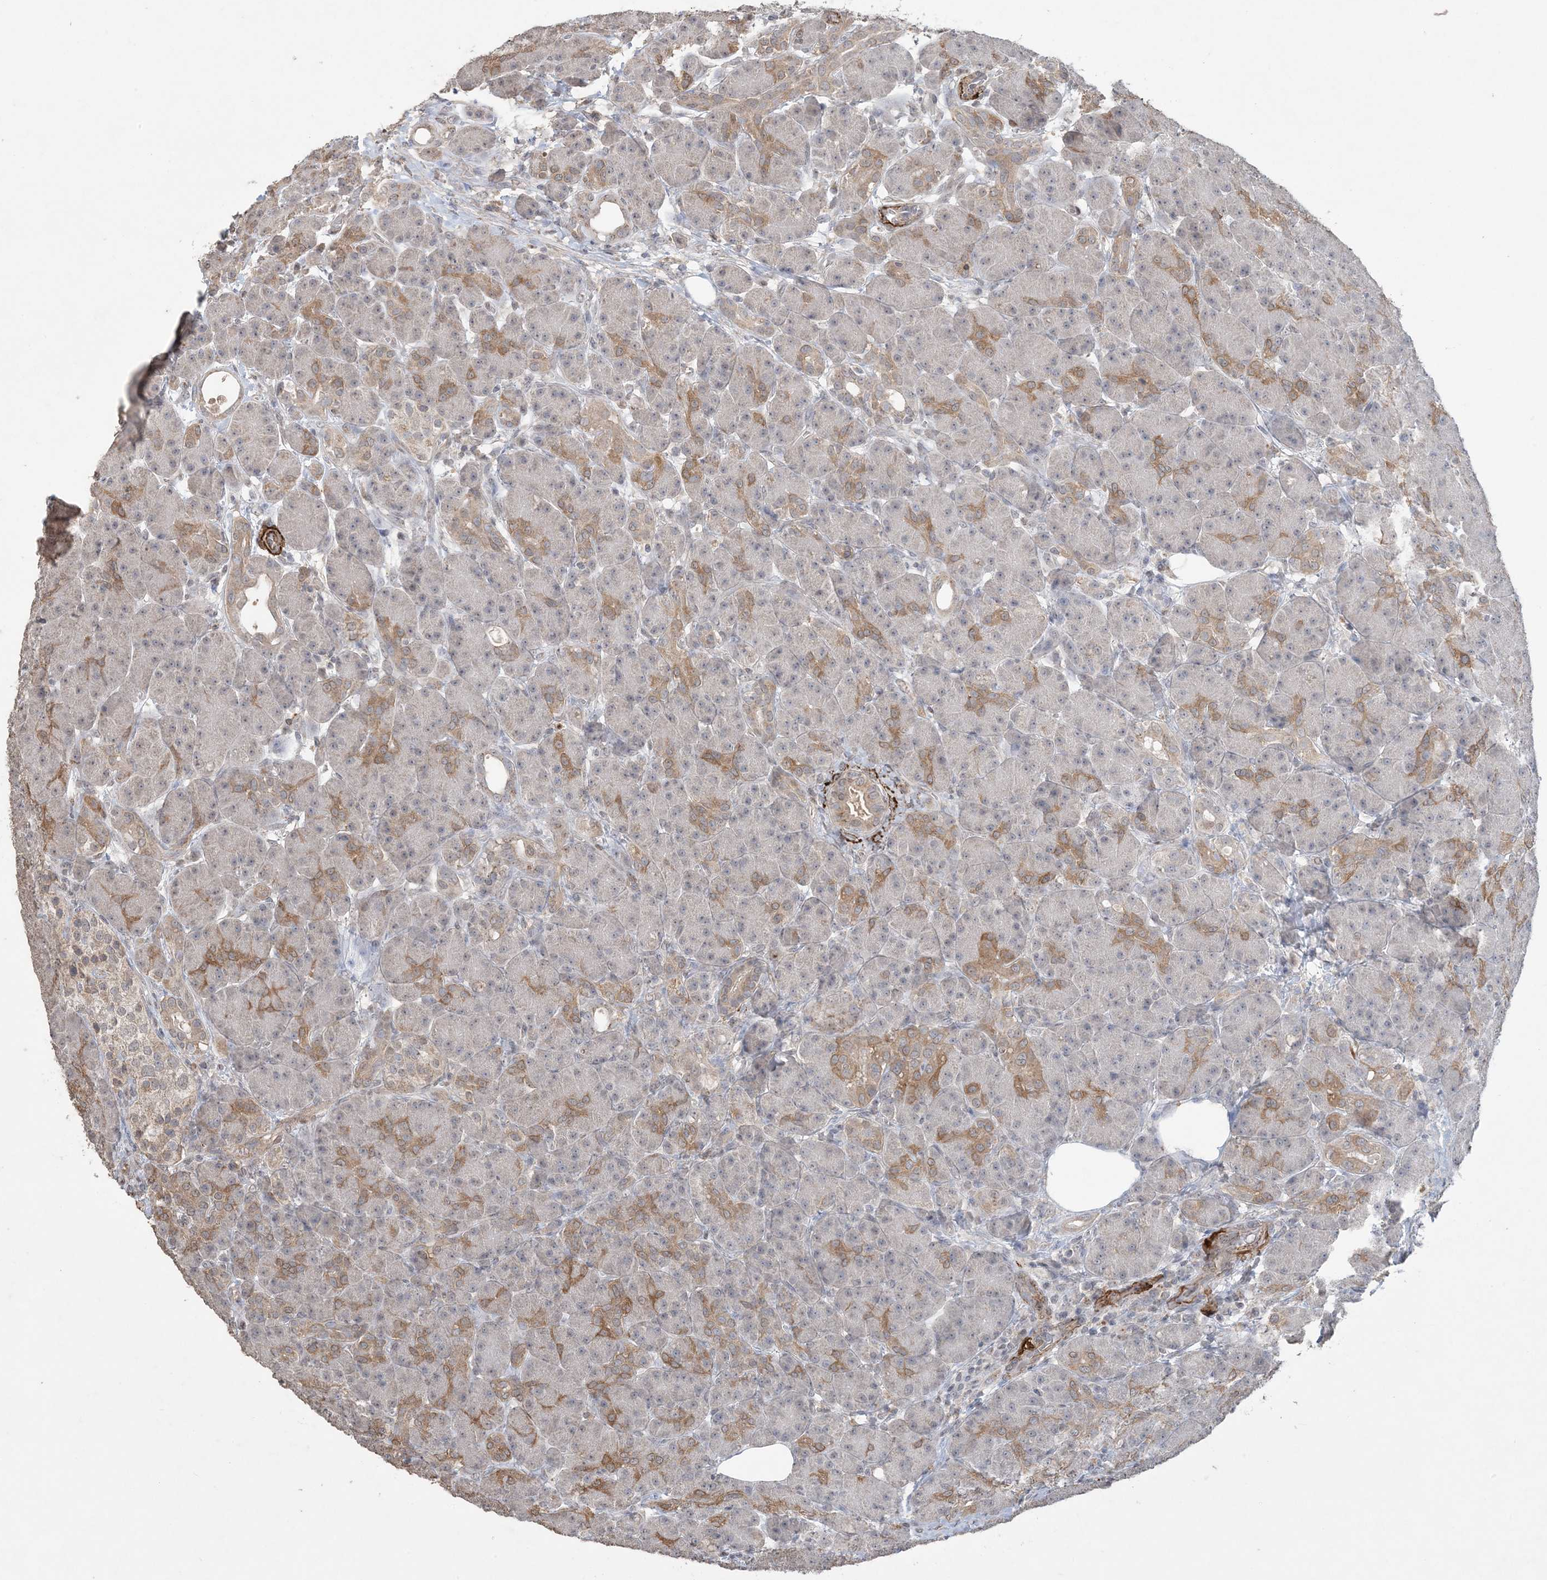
{"staining": {"intensity": "moderate", "quantity": "25%-75%", "location": "cytoplasmic/membranous"}, "tissue": "pancreas", "cell_type": "Exocrine glandular cells", "image_type": "normal", "snomed": [{"axis": "morphology", "description": "Normal tissue, NOS"}, {"axis": "topography", "description": "Pancreas"}], "caption": "A brown stain shows moderate cytoplasmic/membranous staining of a protein in exocrine glandular cells of normal pancreas. (IHC, brightfield microscopy, high magnification).", "gene": "XRN1", "patient": {"sex": "male", "age": 63}}